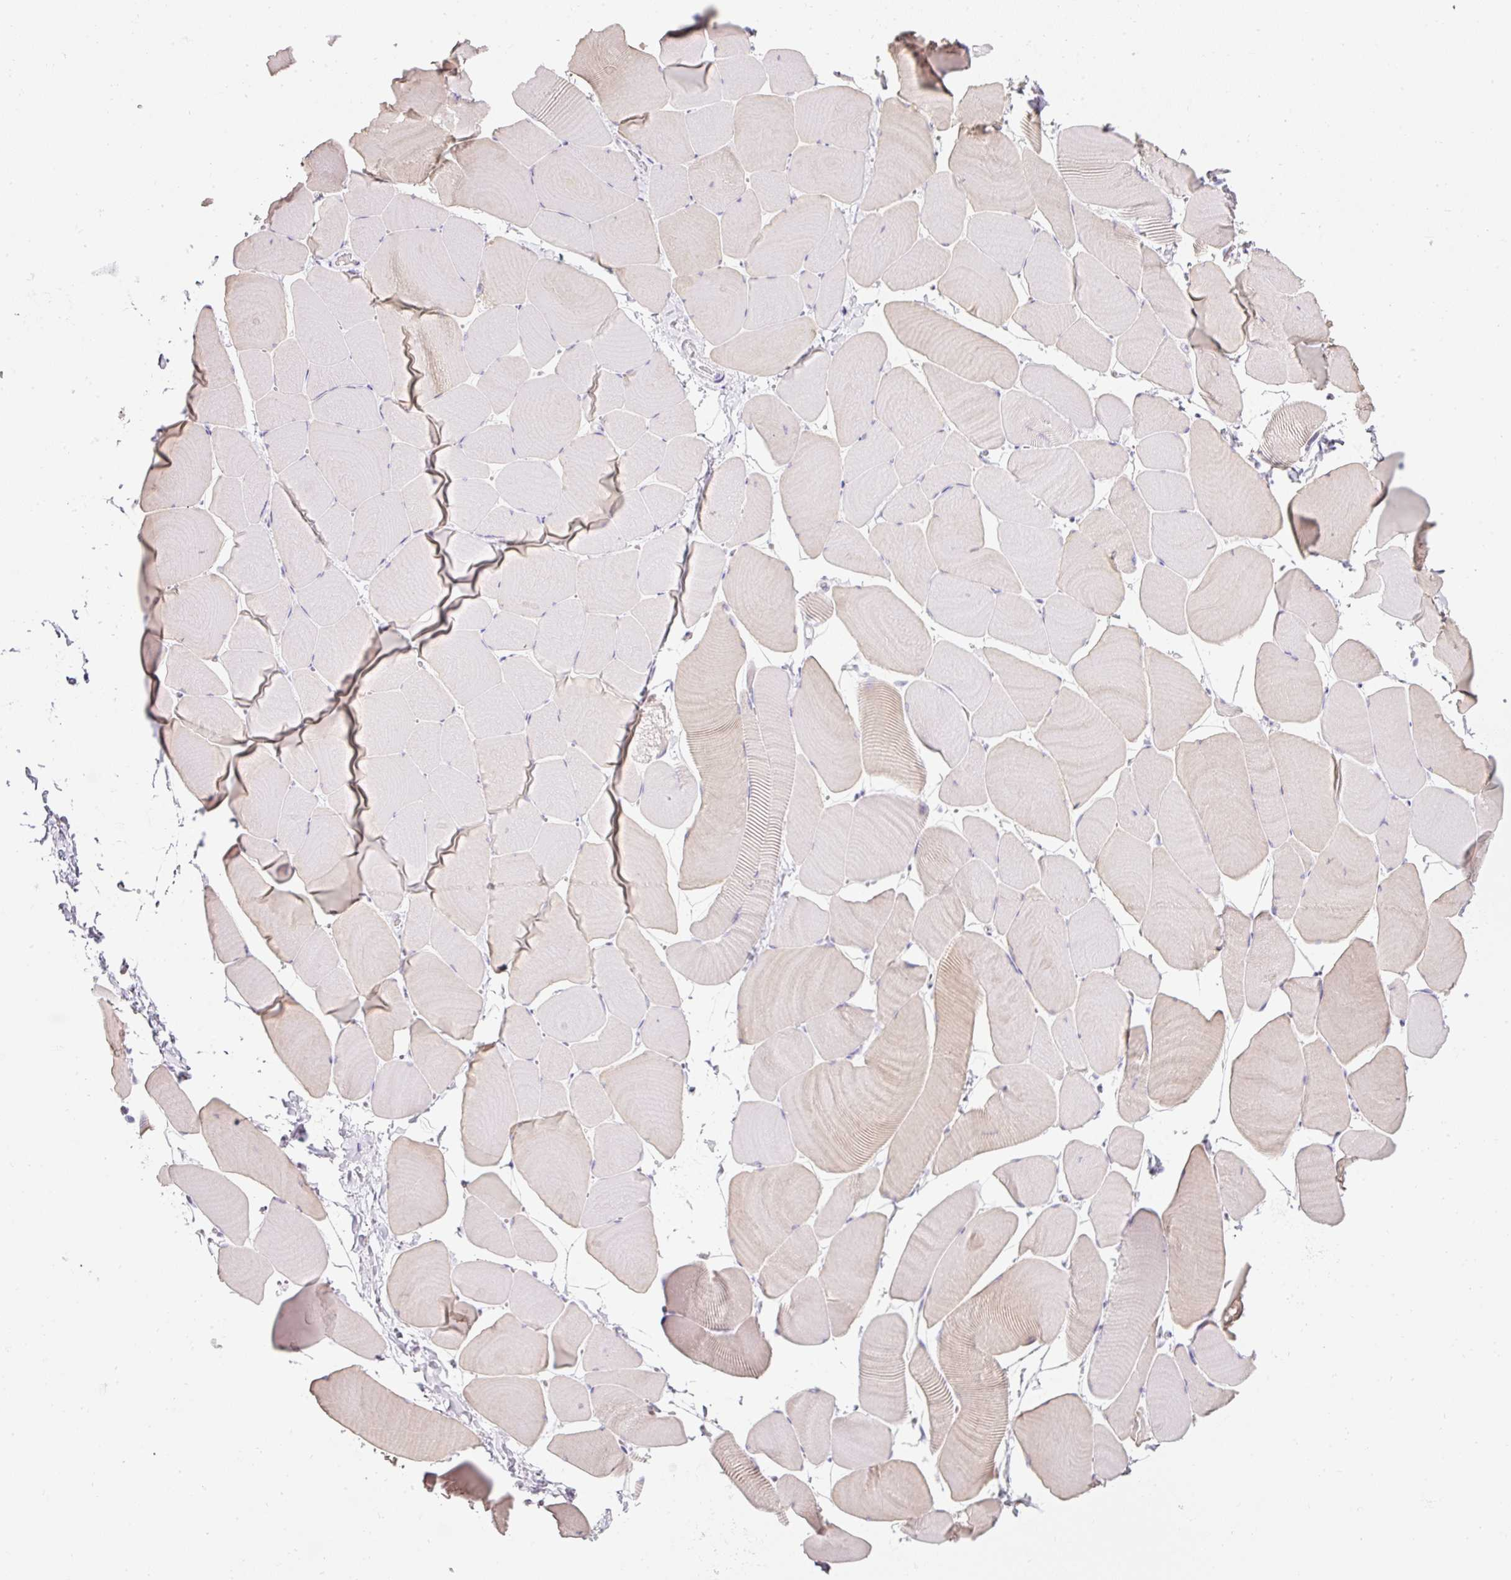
{"staining": {"intensity": "negative", "quantity": "none", "location": "none"}, "tissue": "skeletal muscle", "cell_type": "Myocytes", "image_type": "normal", "snomed": [{"axis": "morphology", "description": "Normal tissue, NOS"}, {"axis": "topography", "description": "Skeletal muscle"}], "caption": "IHC histopathology image of benign skeletal muscle: human skeletal muscle stained with DAB (3,3'-diaminobenzidine) demonstrates no significant protein positivity in myocytes.", "gene": "SLC2A2", "patient": {"sex": "male", "age": 25}}